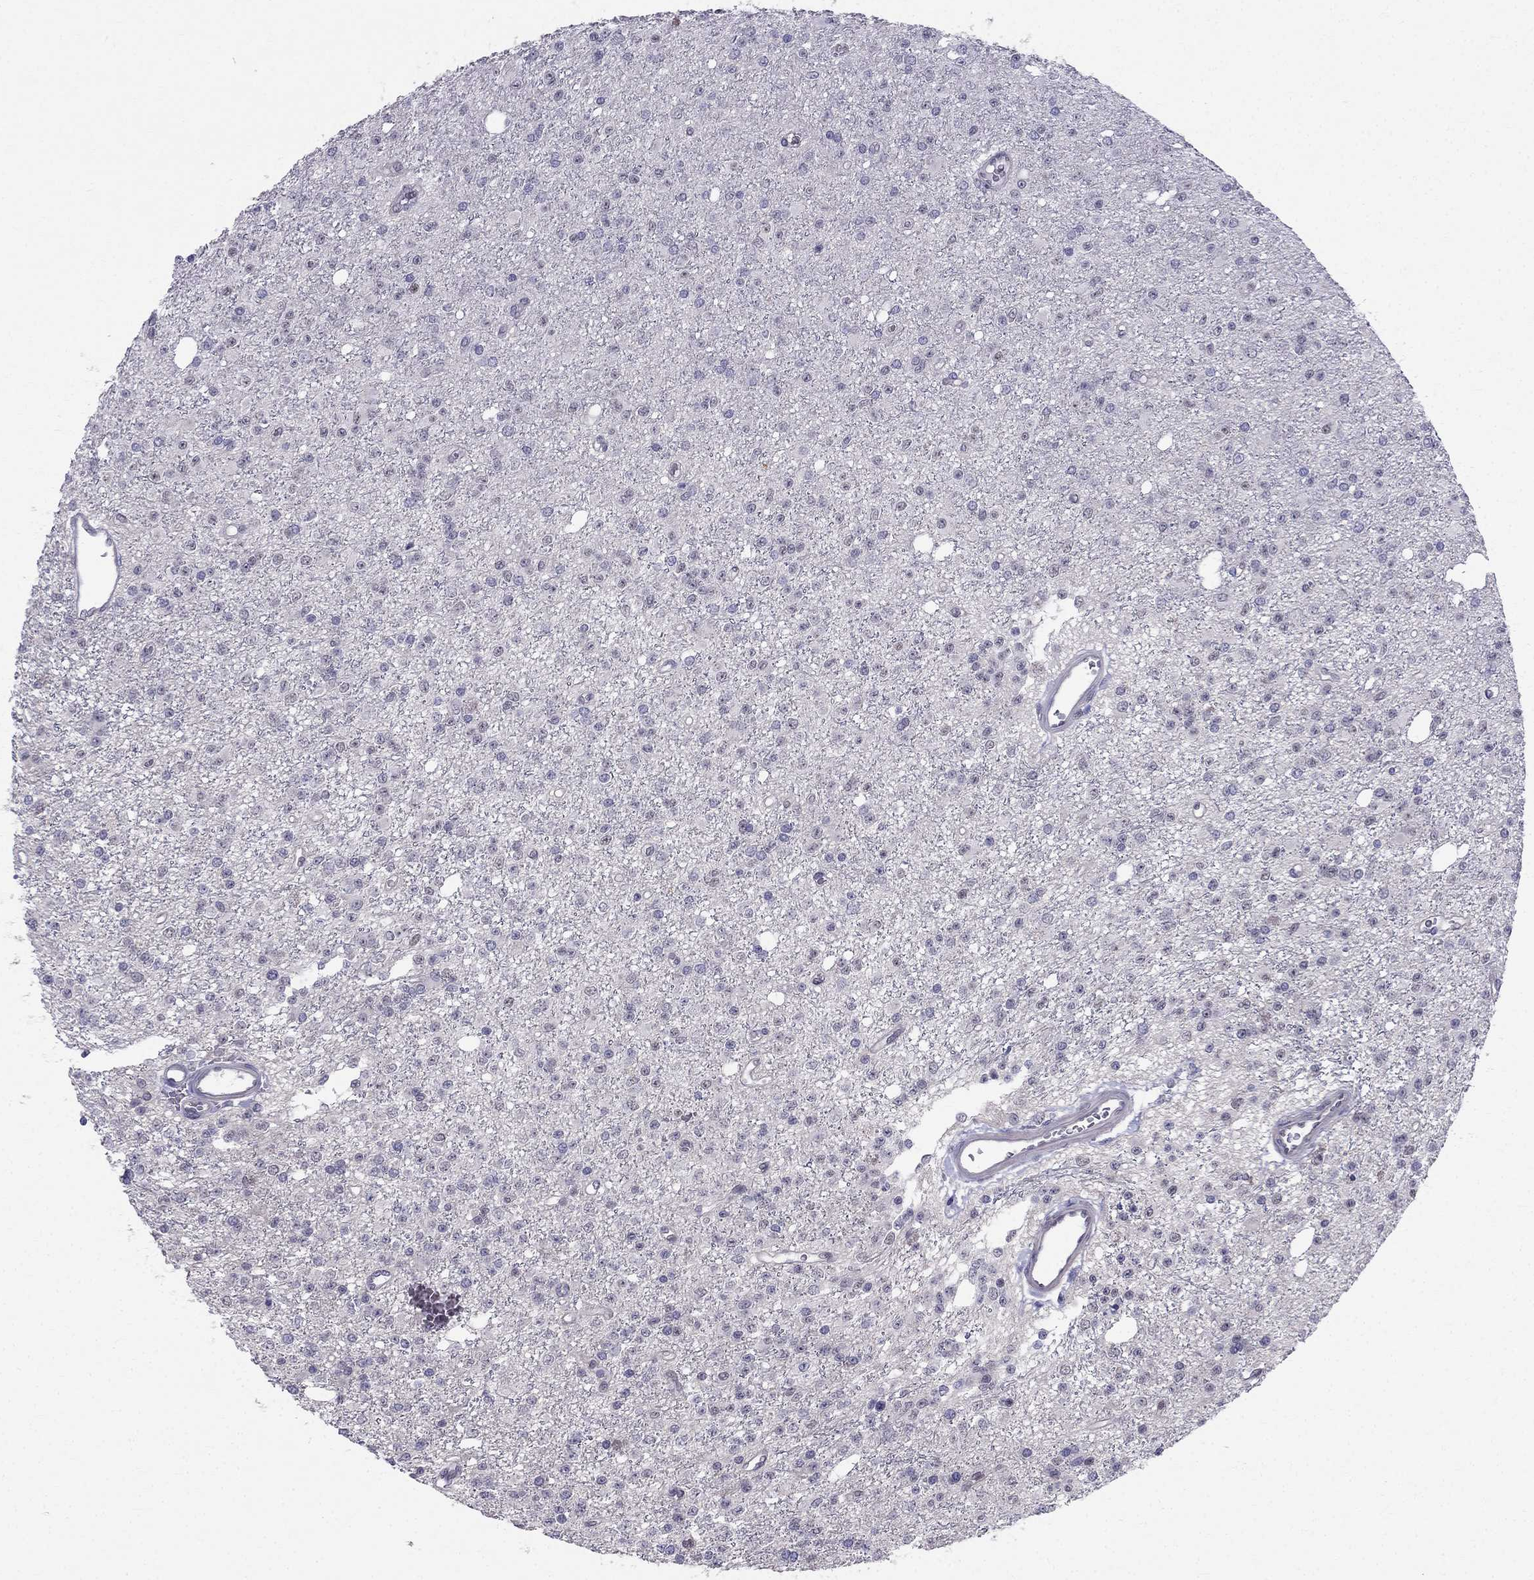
{"staining": {"intensity": "negative", "quantity": "none", "location": "none"}, "tissue": "glioma", "cell_type": "Tumor cells", "image_type": "cancer", "snomed": [{"axis": "morphology", "description": "Glioma, malignant, Low grade"}, {"axis": "topography", "description": "Brain"}], "caption": "Immunohistochemical staining of human malignant glioma (low-grade) demonstrates no significant staining in tumor cells.", "gene": "BAG5", "patient": {"sex": "female", "age": 45}}